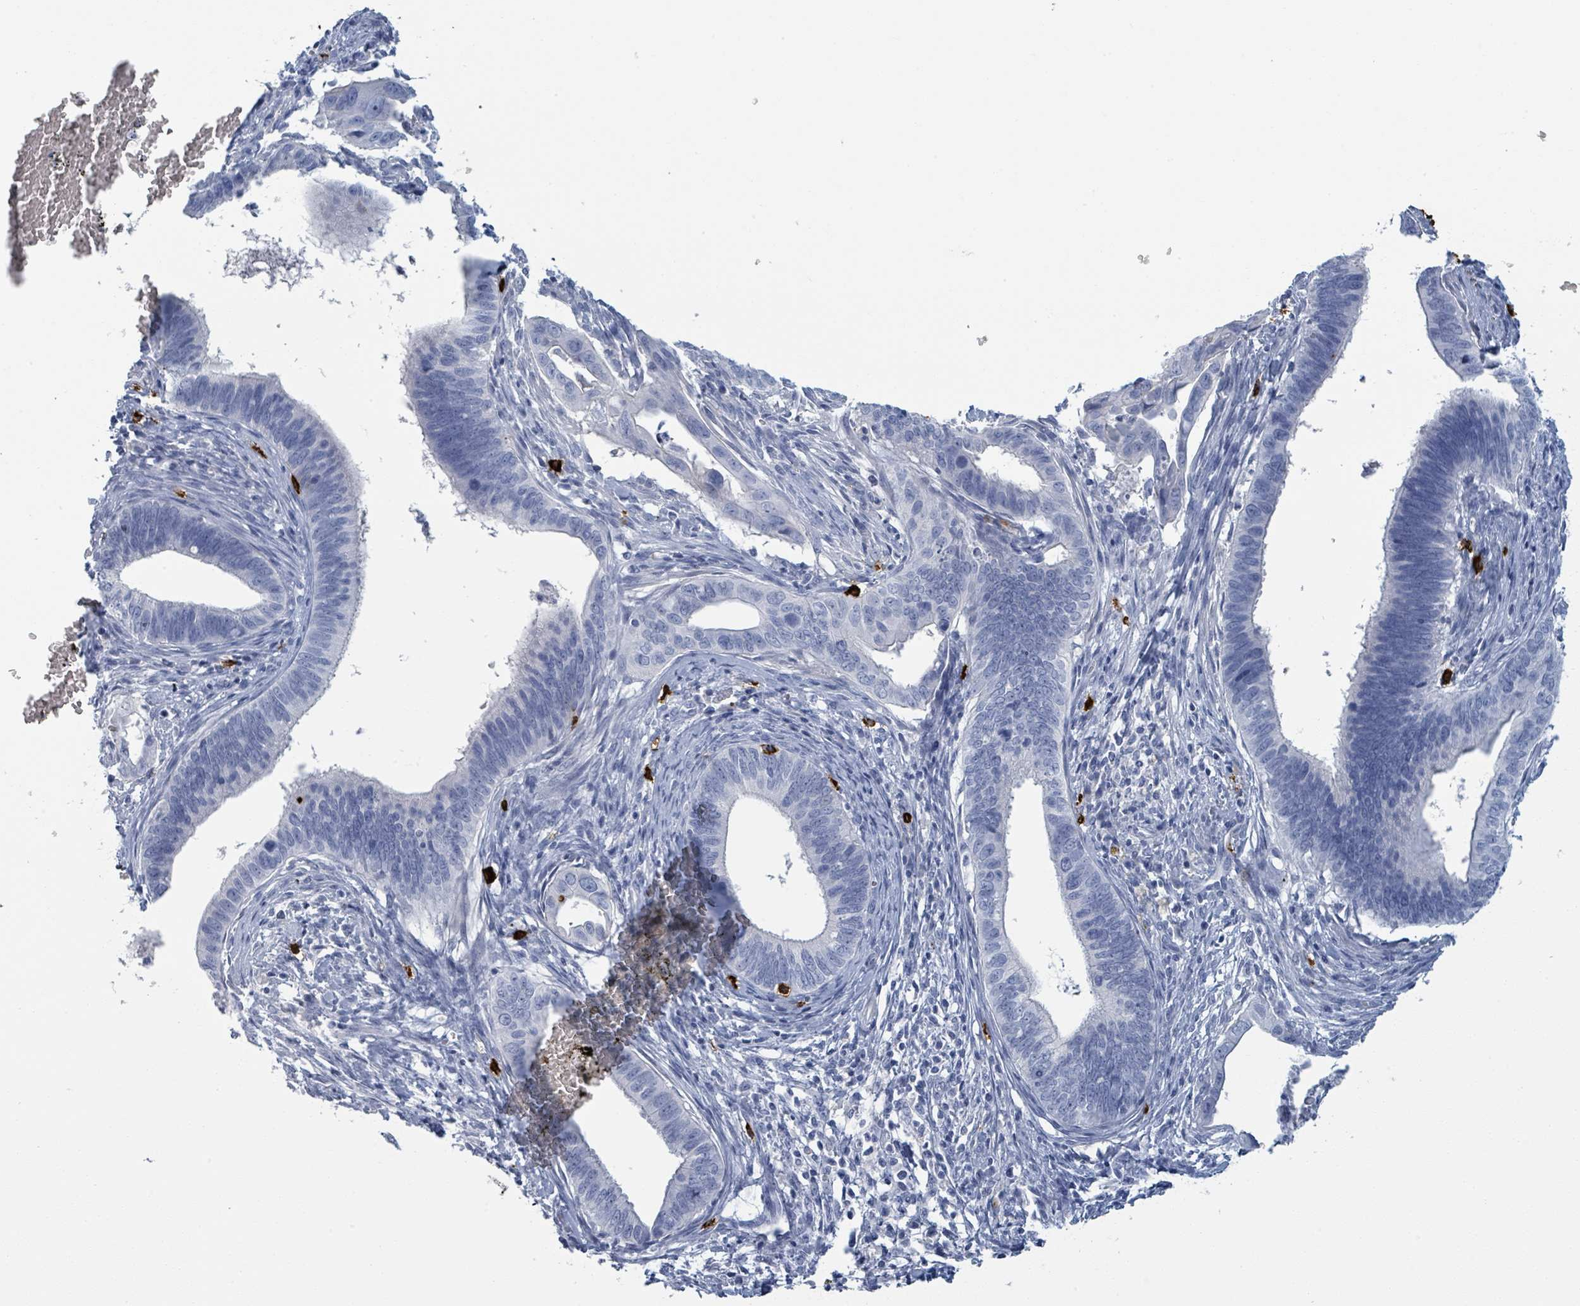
{"staining": {"intensity": "negative", "quantity": "none", "location": "none"}, "tissue": "cervical cancer", "cell_type": "Tumor cells", "image_type": "cancer", "snomed": [{"axis": "morphology", "description": "Adenocarcinoma, NOS"}, {"axis": "topography", "description": "Cervix"}], "caption": "A high-resolution image shows immunohistochemistry (IHC) staining of adenocarcinoma (cervical), which exhibits no significant positivity in tumor cells.", "gene": "VPS13D", "patient": {"sex": "female", "age": 42}}